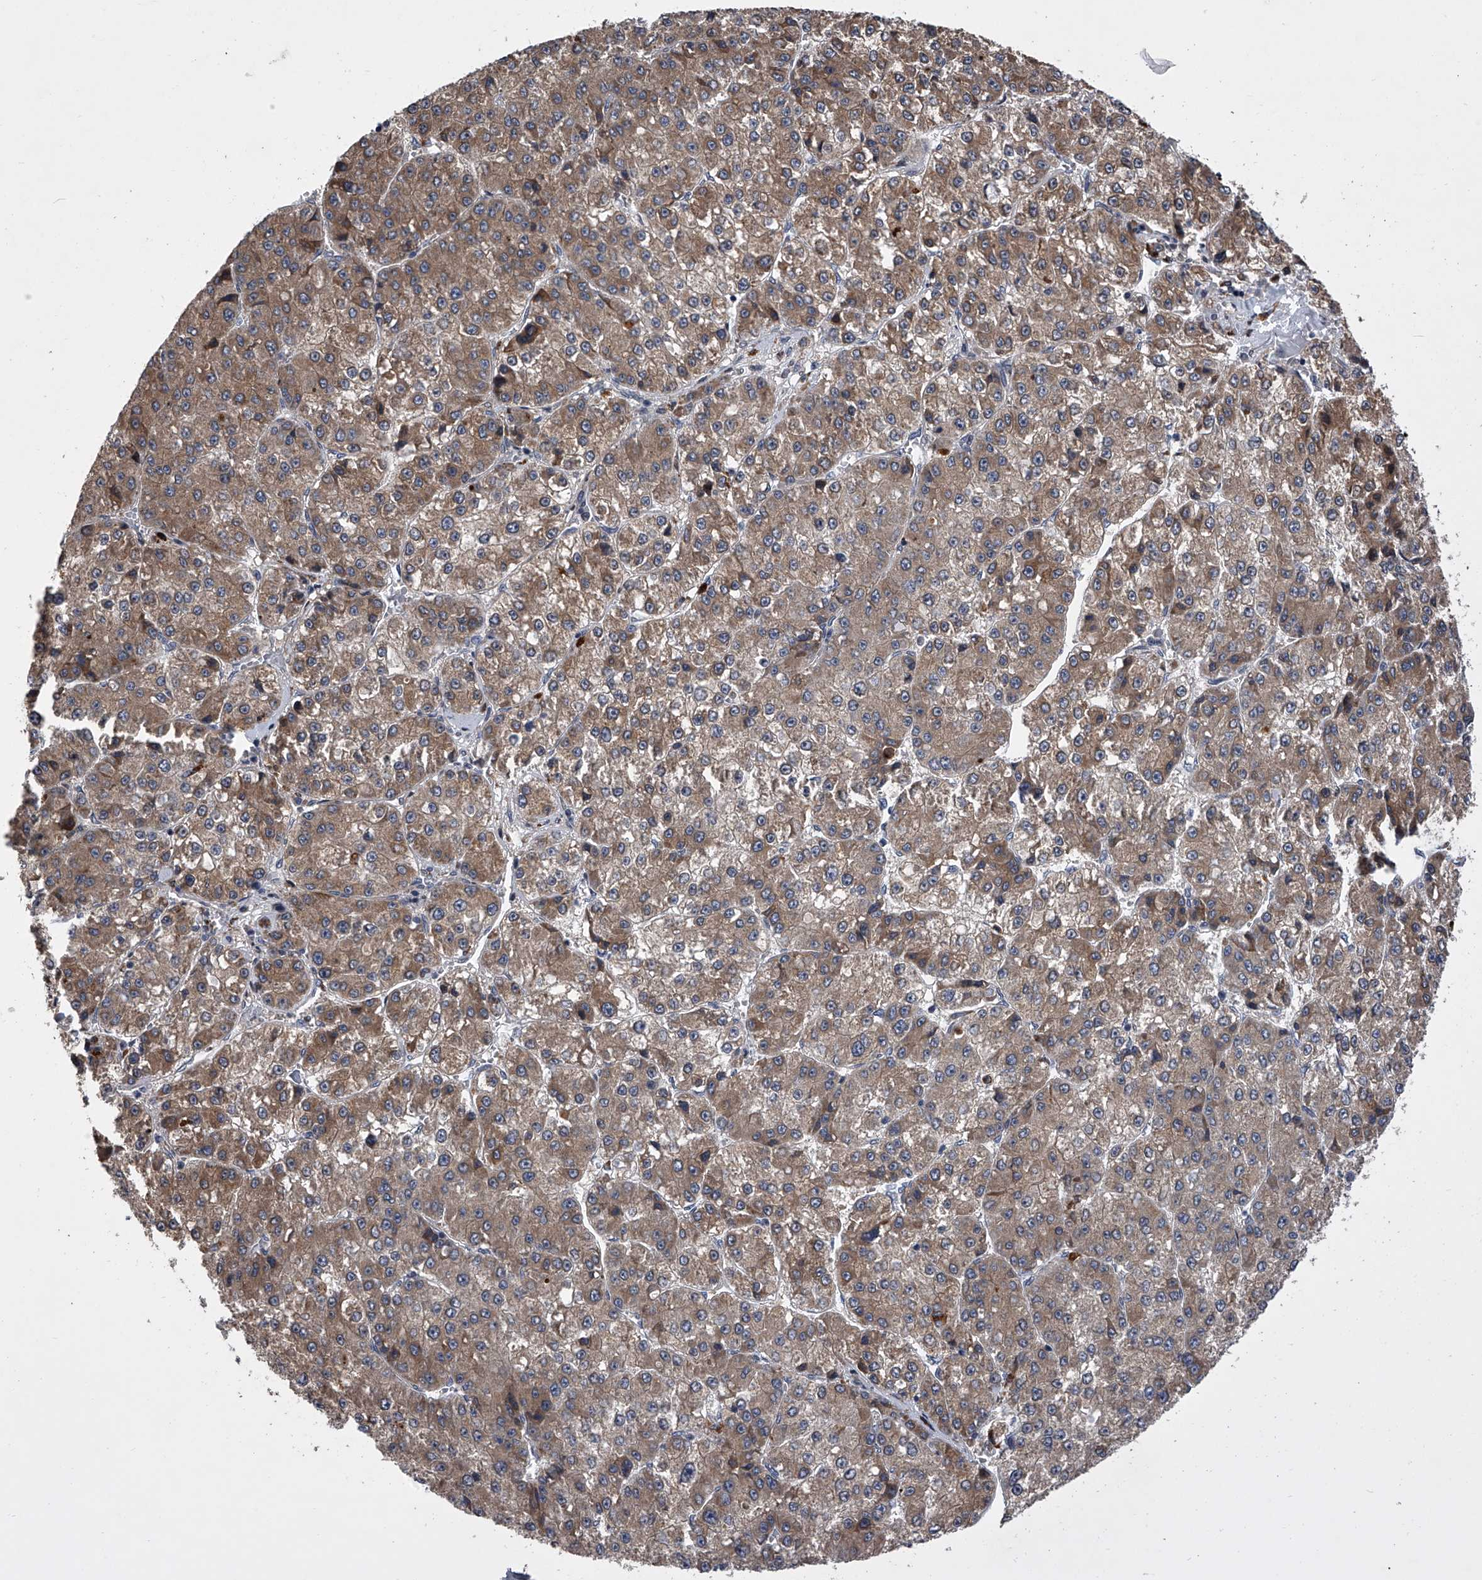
{"staining": {"intensity": "moderate", "quantity": ">75%", "location": "cytoplasmic/membranous"}, "tissue": "liver cancer", "cell_type": "Tumor cells", "image_type": "cancer", "snomed": [{"axis": "morphology", "description": "Carcinoma, Hepatocellular, NOS"}, {"axis": "topography", "description": "Liver"}], "caption": "This image displays immunohistochemistry staining of human liver hepatocellular carcinoma, with medium moderate cytoplasmic/membranous positivity in about >75% of tumor cells.", "gene": "TRIM8", "patient": {"sex": "female", "age": 73}}